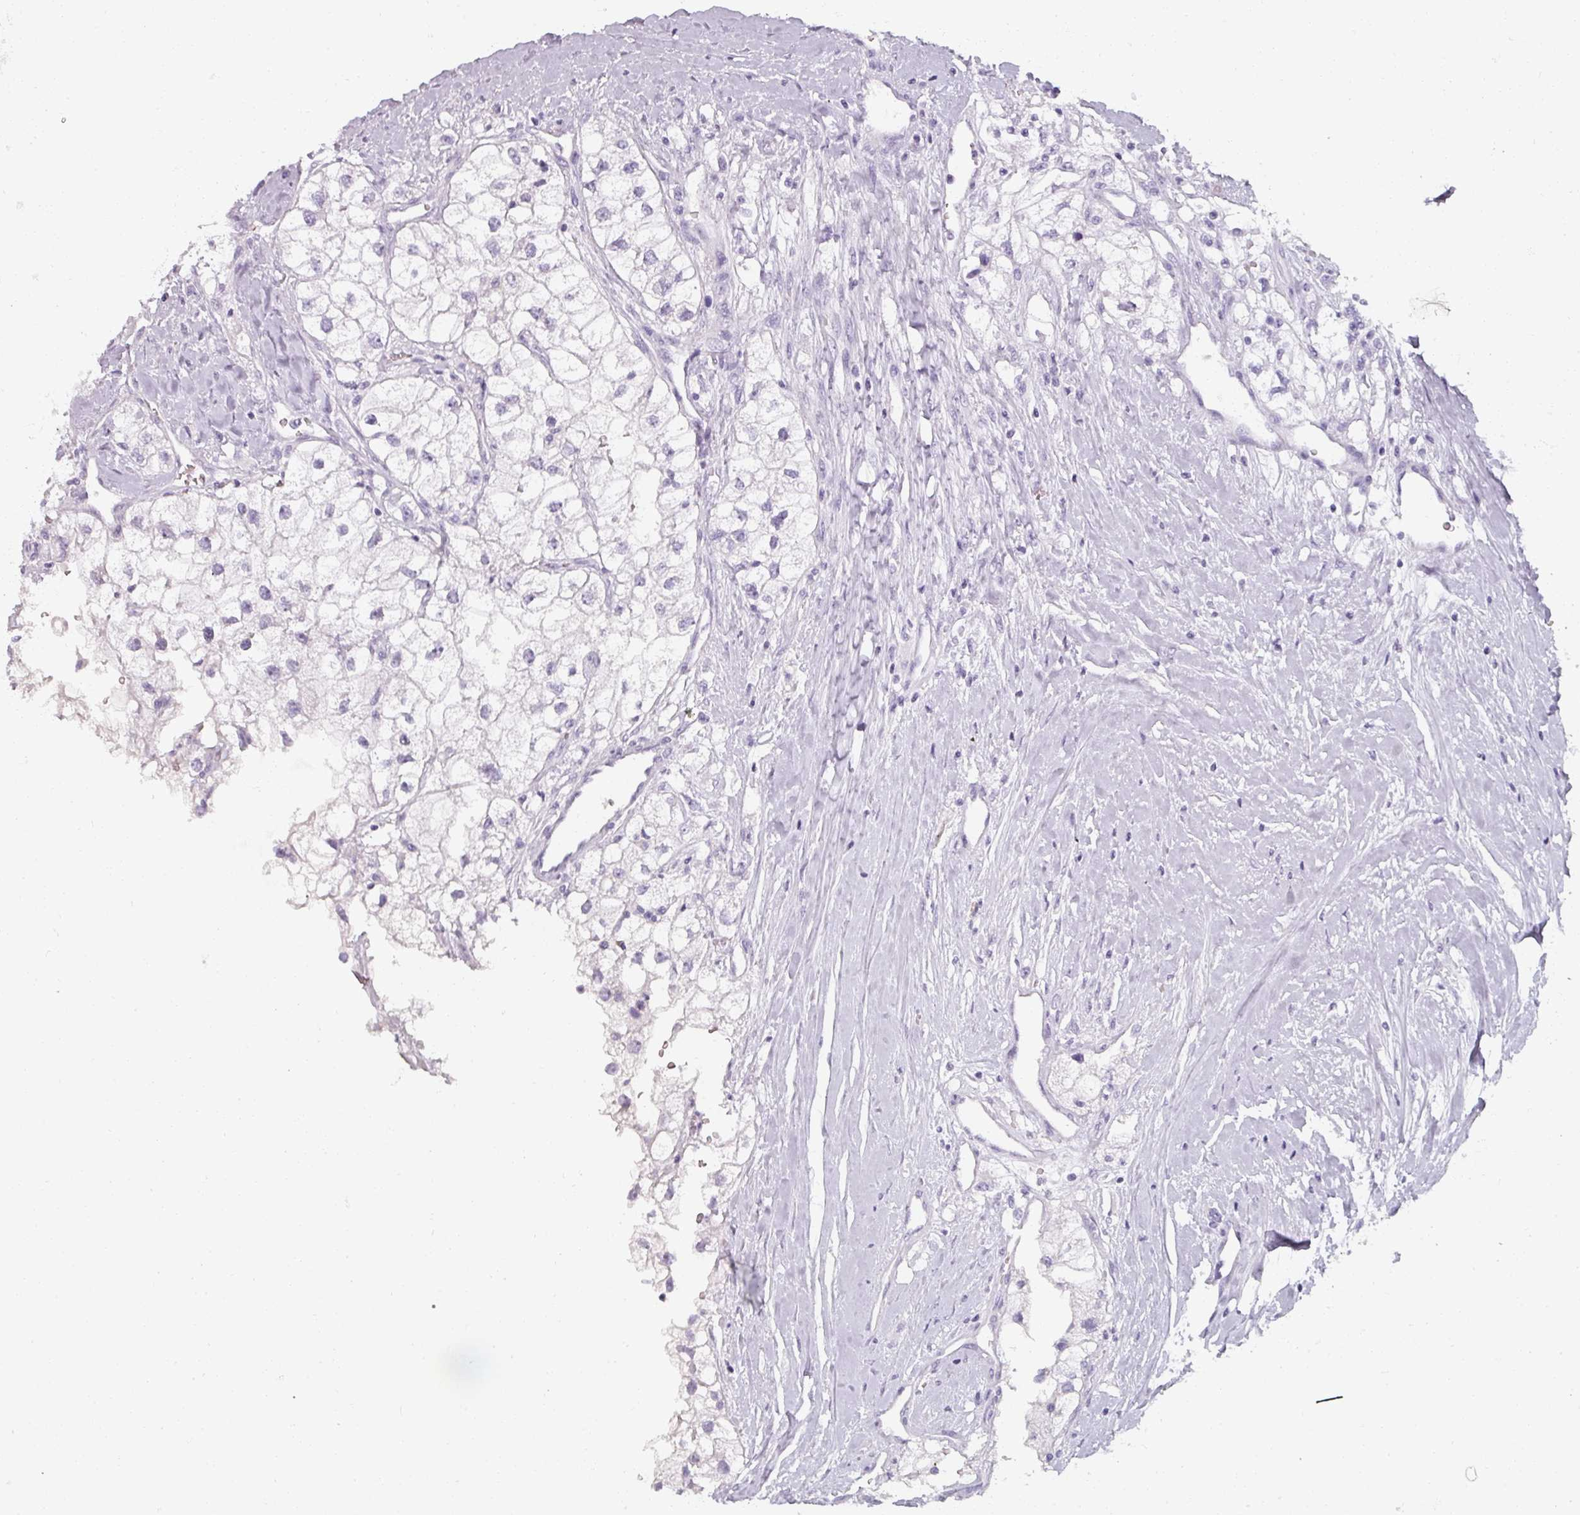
{"staining": {"intensity": "negative", "quantity": "none", "location": "none"}, "tissue": "renal cancer", "cell_type": "Tumor cells", "image_type": "cancer", "snomed": [{"axis": "morphology", "description": "Adenocarcinoma, NOS"}, {"axis": "topography", "description": "Kidney"}], "caption": "This is an immunohistochemistry (IHC) photomicrograph of renal cancer. There is no expression in tumor cells.", "gene": "REG3G", "patient": {"sex": "male", "age": 59}}